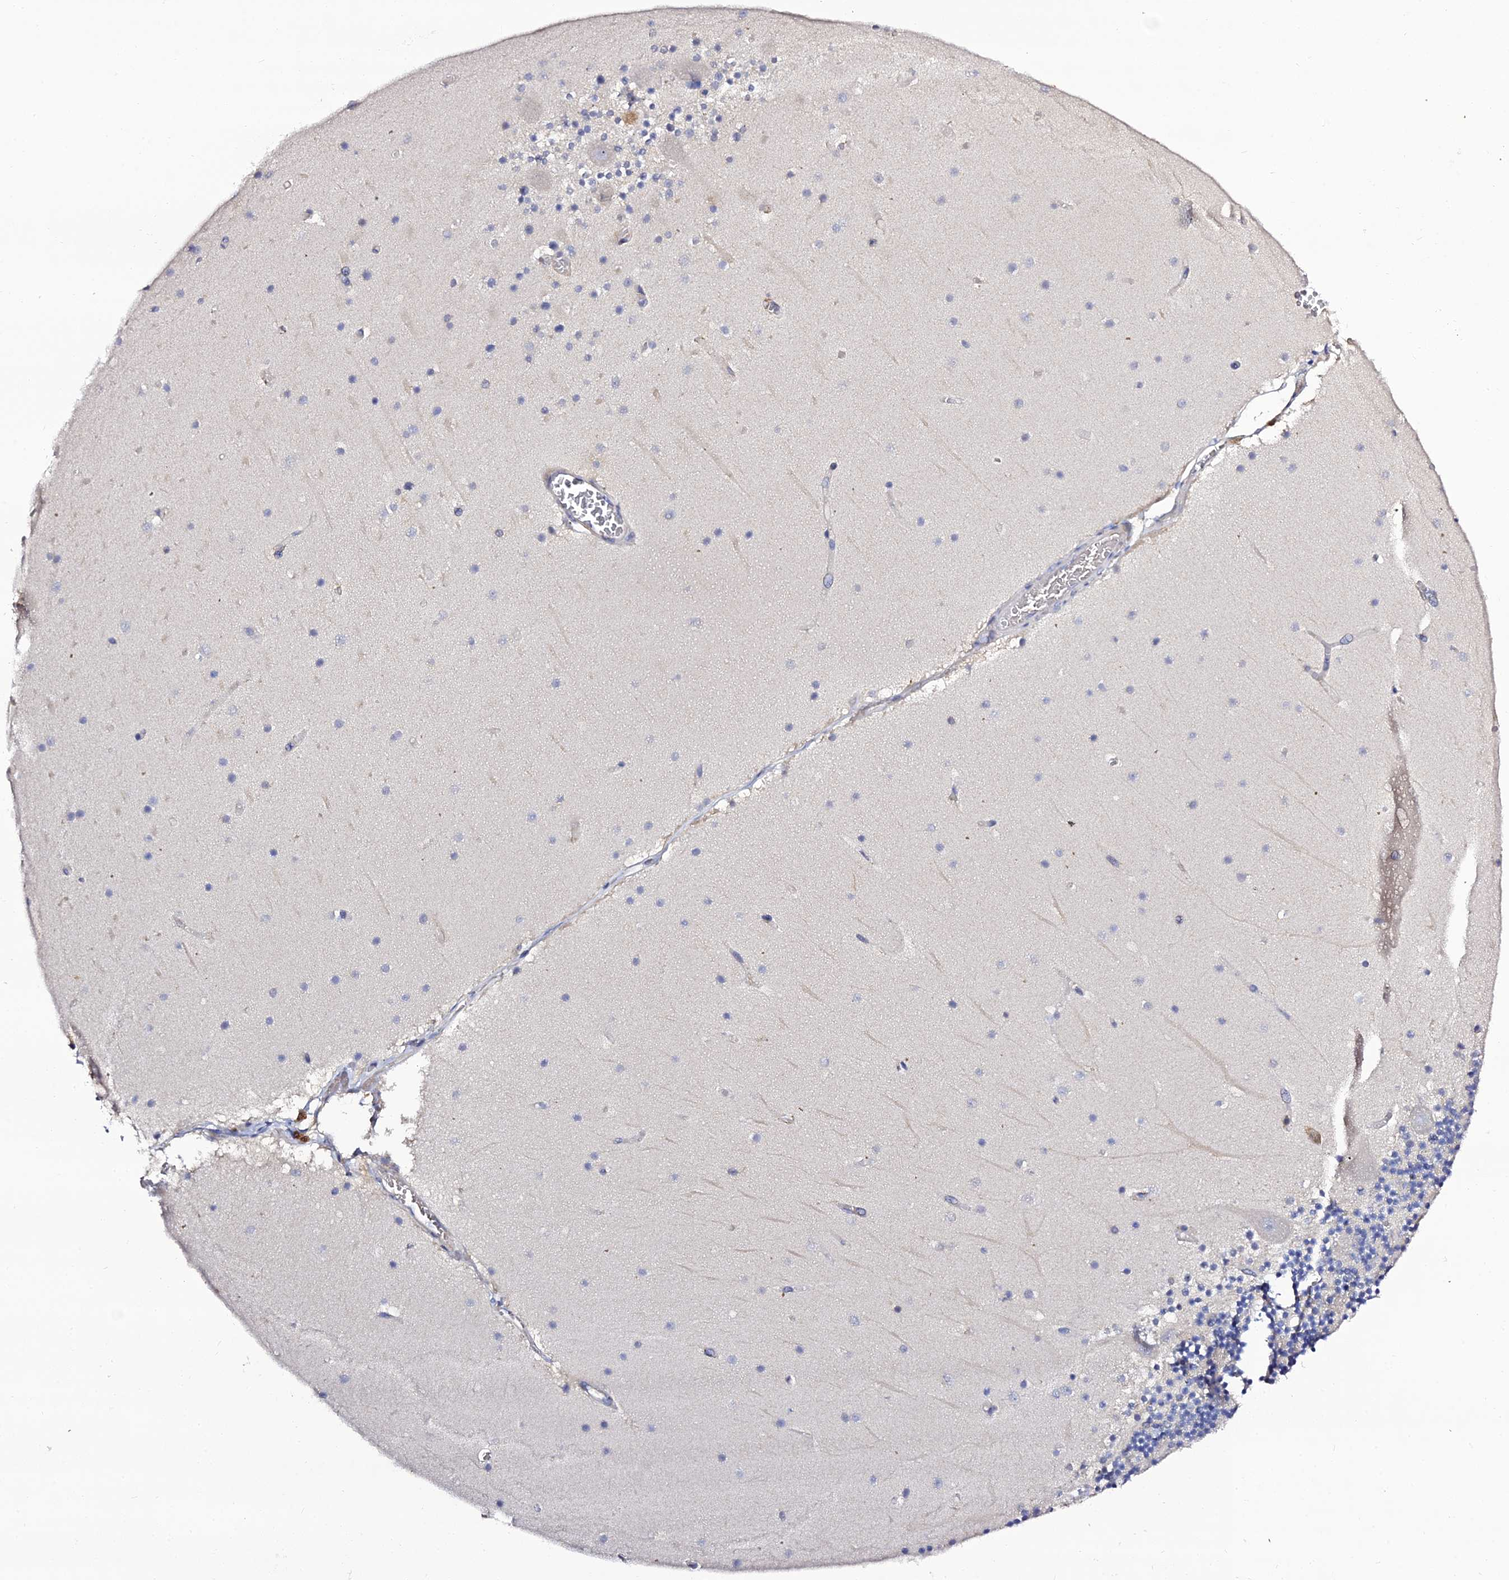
{"staining": {"intensity": "negative", "quantity": "none", "location": "none"}, "tissue": "cerebellum", "cell_type": "Cells in granular layer", "image_type": "normal", "snomed": [{"axis": "morphology", "description": "Normal tissue, NOS"}, {"axis": "topography", "description": "Cerebellum"}], "caption": "There is no significant positivity in cells in granular layer of cerebellum. (DAB immunohistochemistry (IHC) with hematoxylin counter stain).", "gene": "IL4I1", "patient": {"sex": "female", "age": 28}}